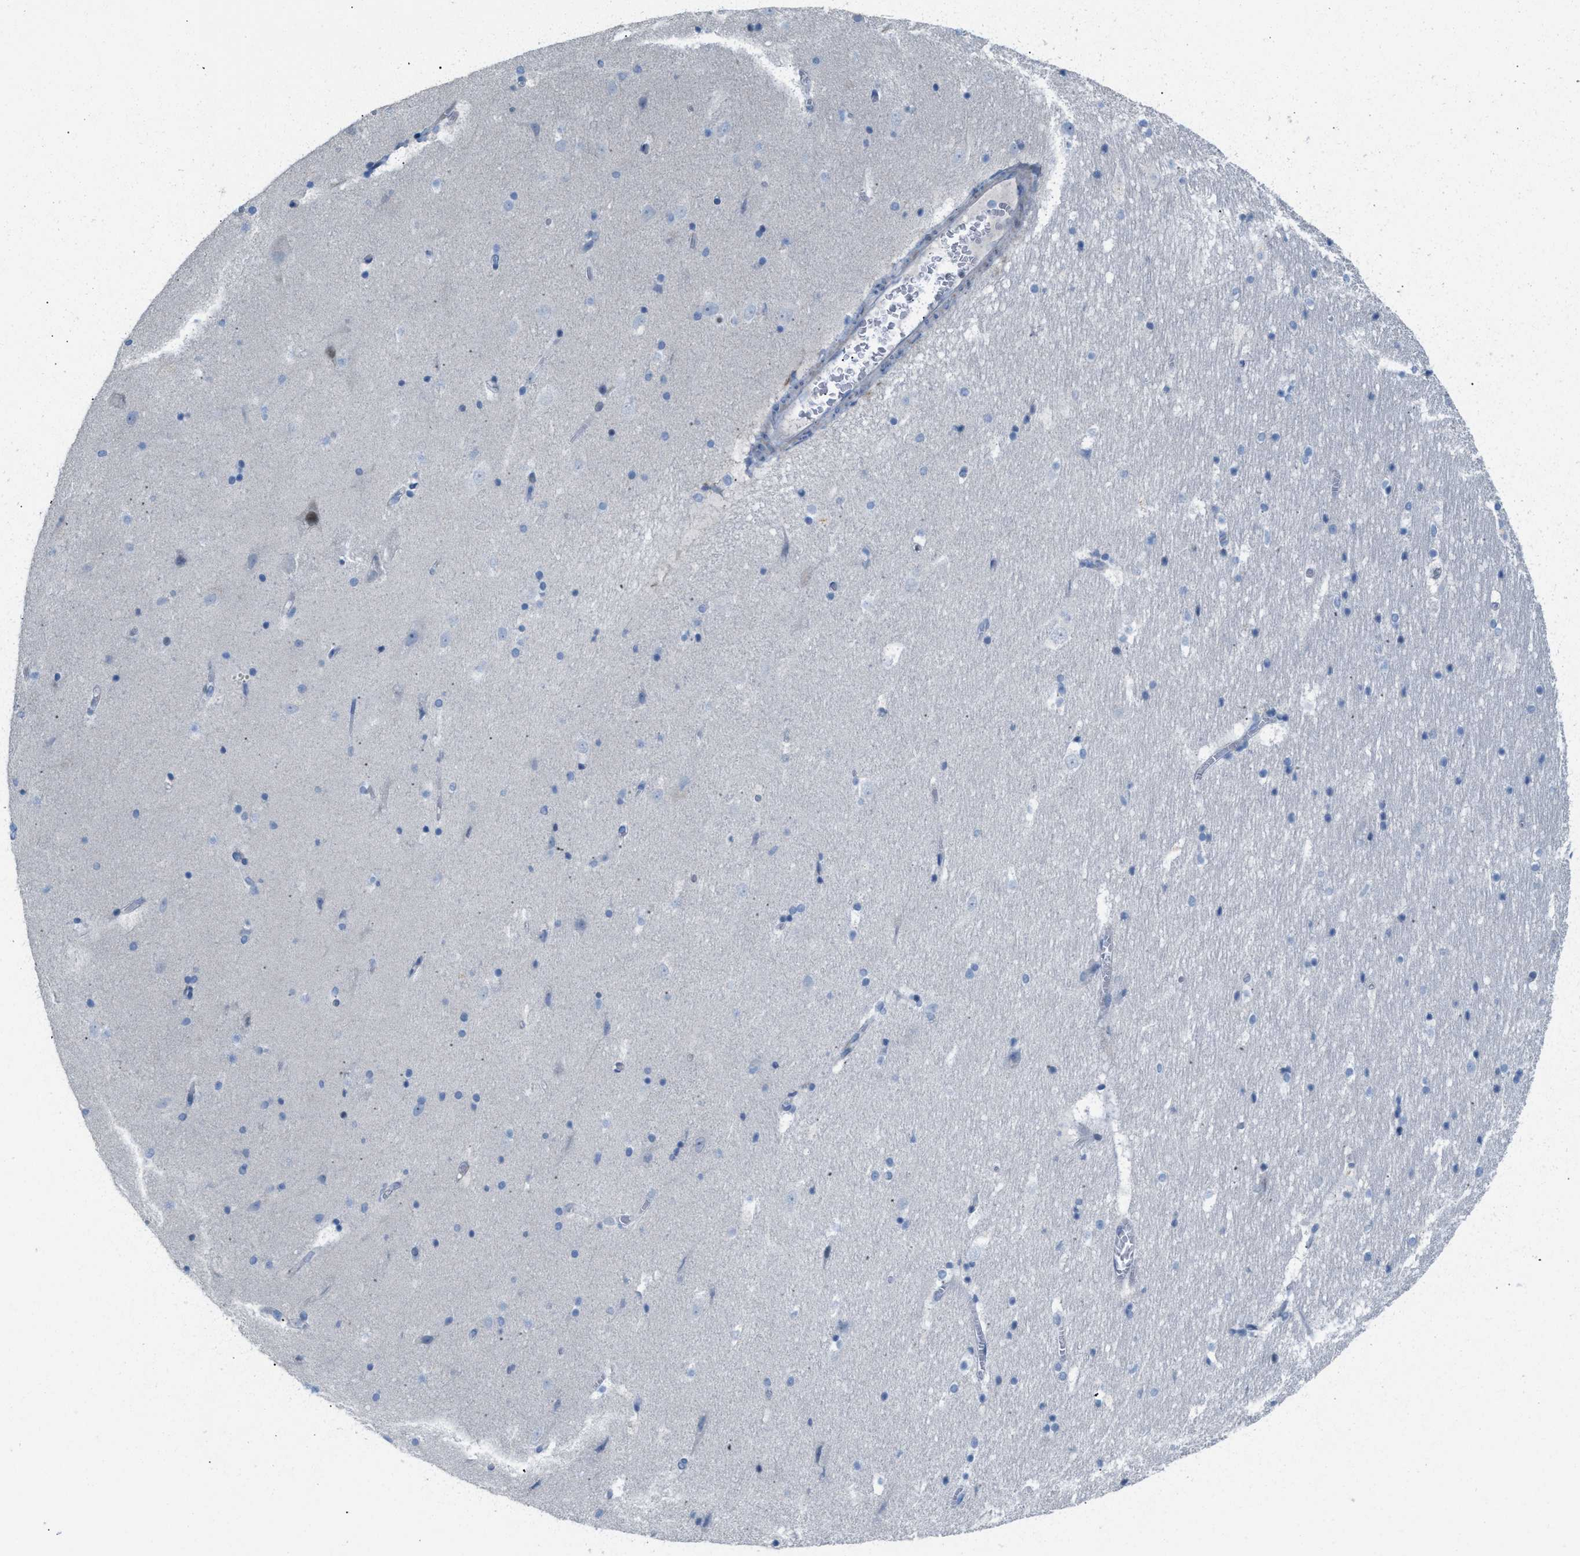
{"staining": {"intensity": "negative", "quantity": "none", "location": "none"}, "tissue": "hippocampus", "cell_type": "Glial cells", "image_type": "normal", "snomed": [{"axis": "morphology", "description": "Normal tissue, NOS"}, {"axis": "topography", "description": "Hippocampus"}], "caption": "There is no significant positivity in glial cells of hippocampus.", "gene": "MPP3", "patient": {"sex": "male", "age": 45}}